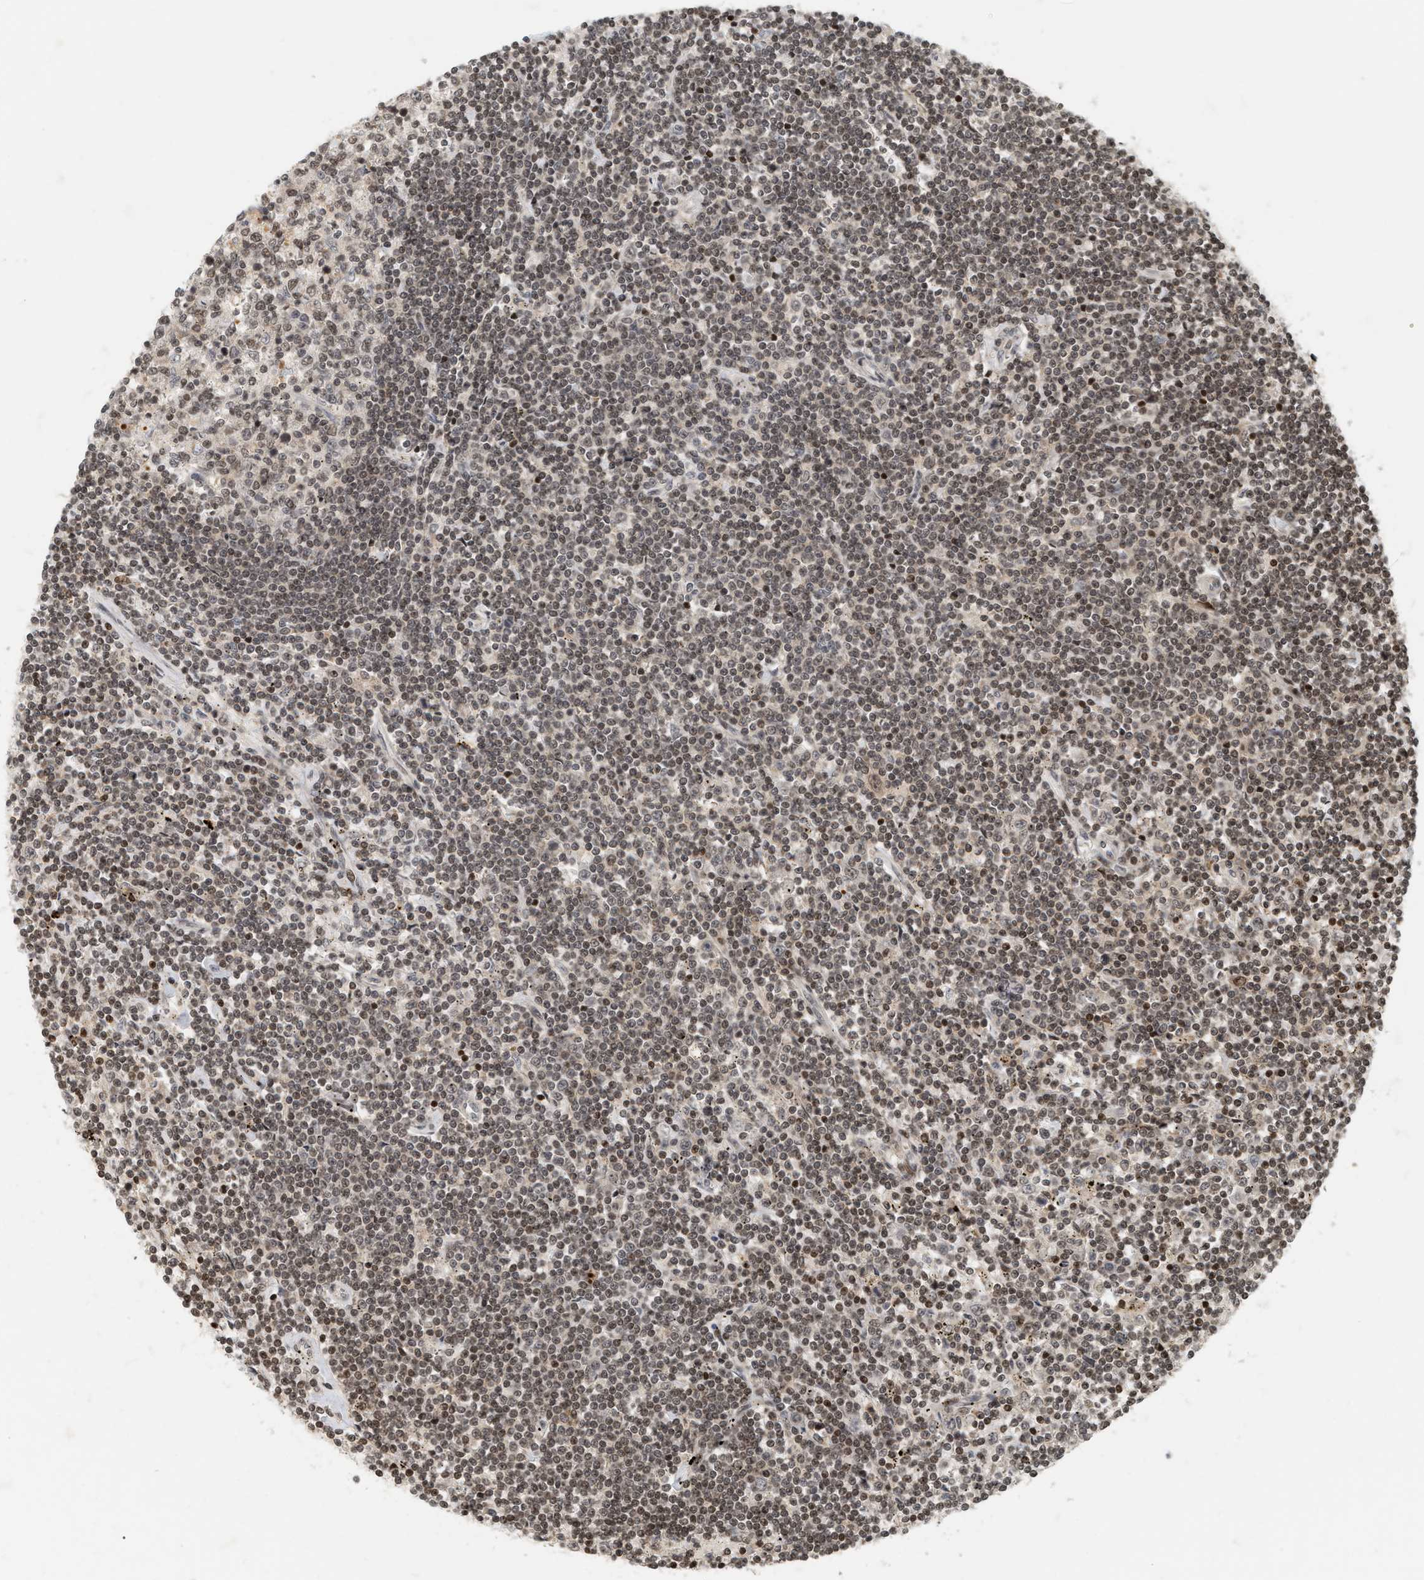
{"staining": {"intensity": "weak", "quantity": ">75%", "location": "nuclear"}, "tissue": "lymphoma", "cell_type": "Tumor cells", "image_type": "cancer", "snomed": [{"axis": "morphology", "description": "Malignant lymphoma, non-Hodgkin's type, Low grade"}, {"axis": "topography", "description": "Spleen"}], "caption": "Immunohistochemistry (IHC) of human malignant lymphoma, non-Hodgkin's type (low-grade) exhibits low levels of weak nuclear expression in approximately >75% of tumor cells.", "gene": "NFE2L2", "patient": {"sex": "male", "age": 76}}